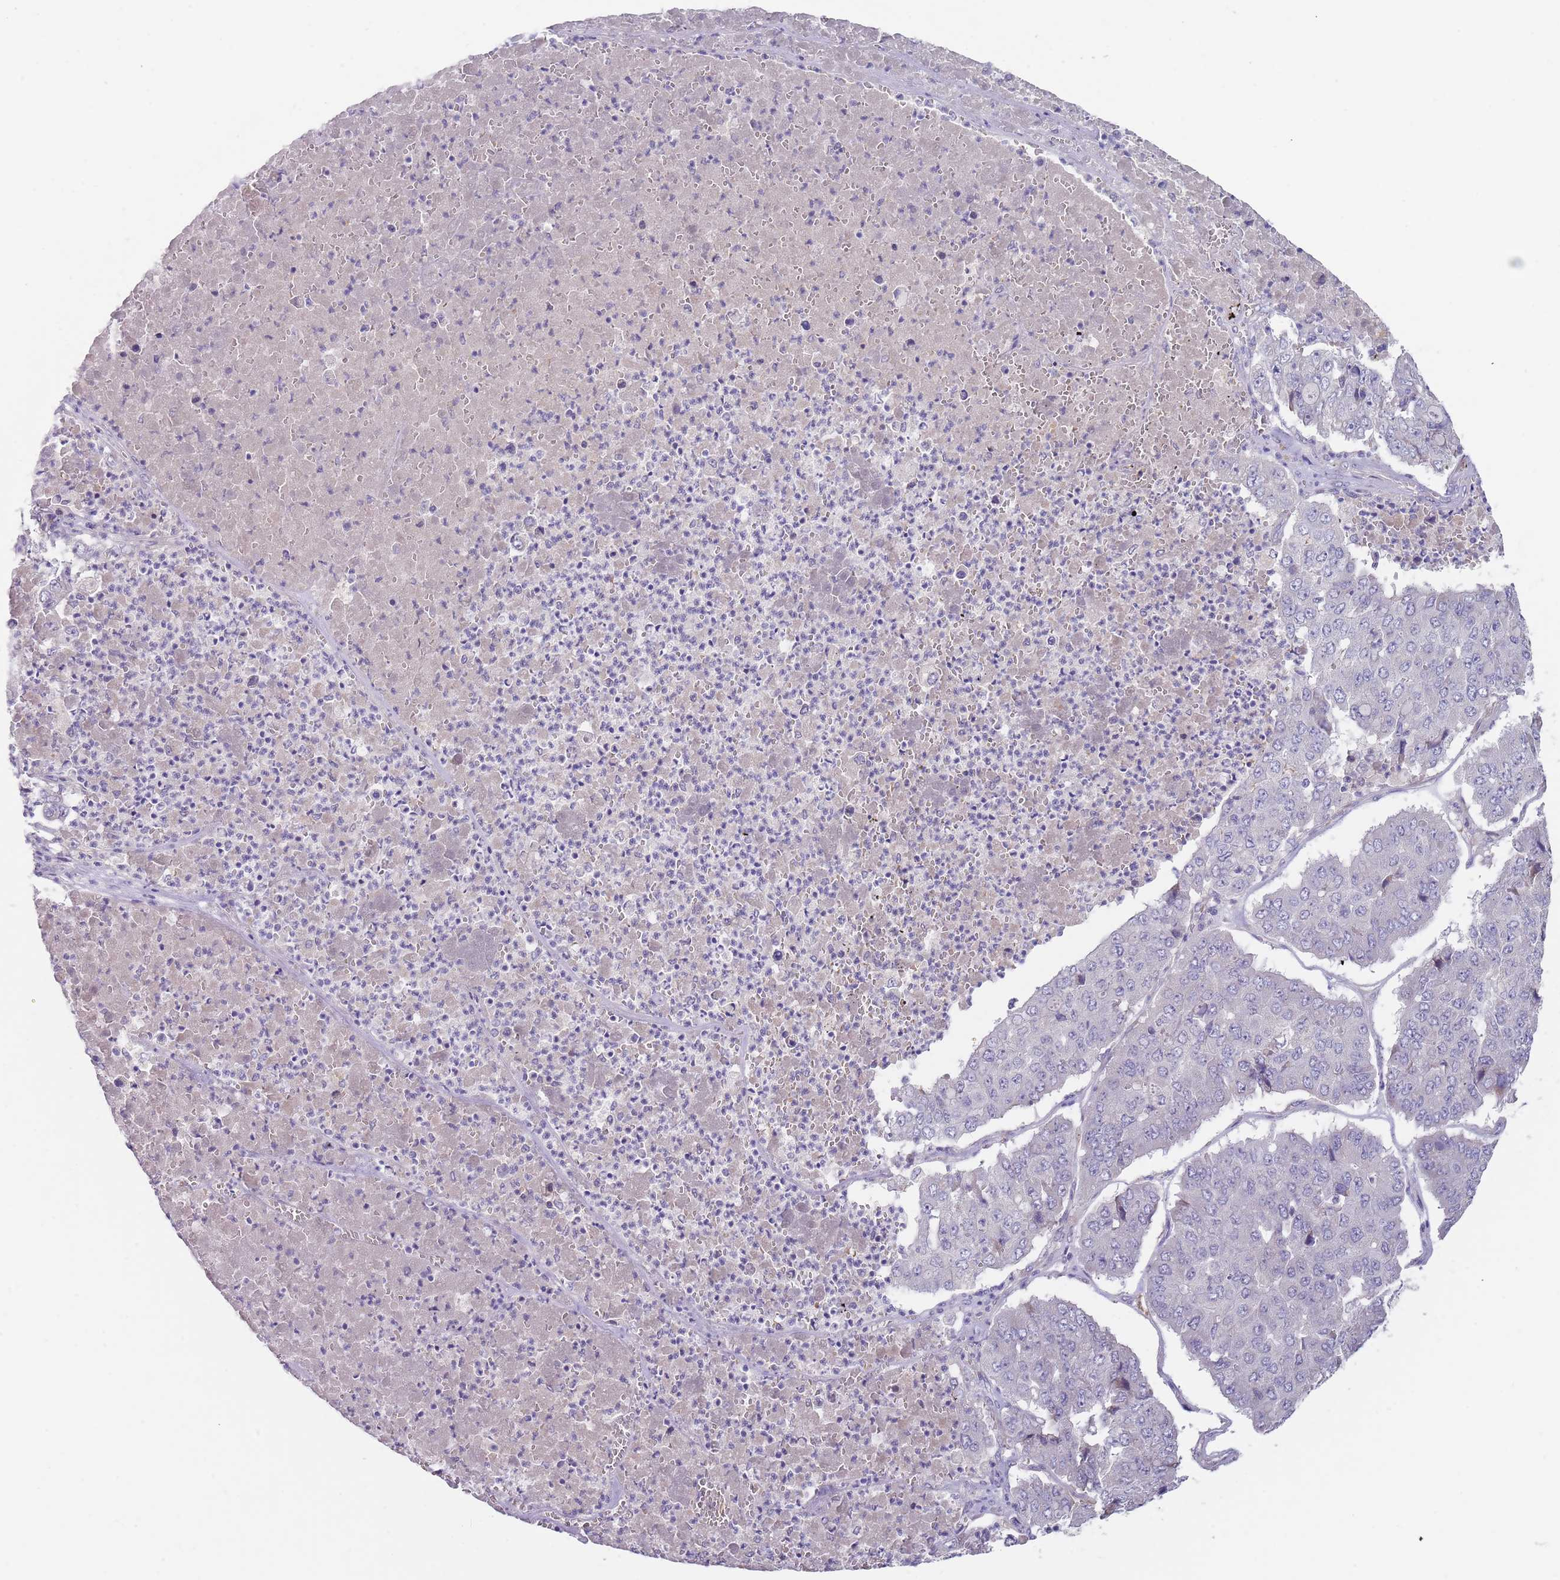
{"staining": {"intensity": "negative", "quantity": "none", "location": "none"}, "tissue": "pancreatic cancer", "cell_type": "Tumor cells", "image_type": "cancer", "snomed": [{"axis": "morphology", "description": "Adenocarcinoma, NOS"}, {"axis": "topography", "description": "Pancreas"}], "caption": "An image of pancreatic adenocarcinoma stained for a protein exhibits no brown staining in tumor cells.", "gene": "PRAC1", "patient": {"sex": "male", "age": 50}}